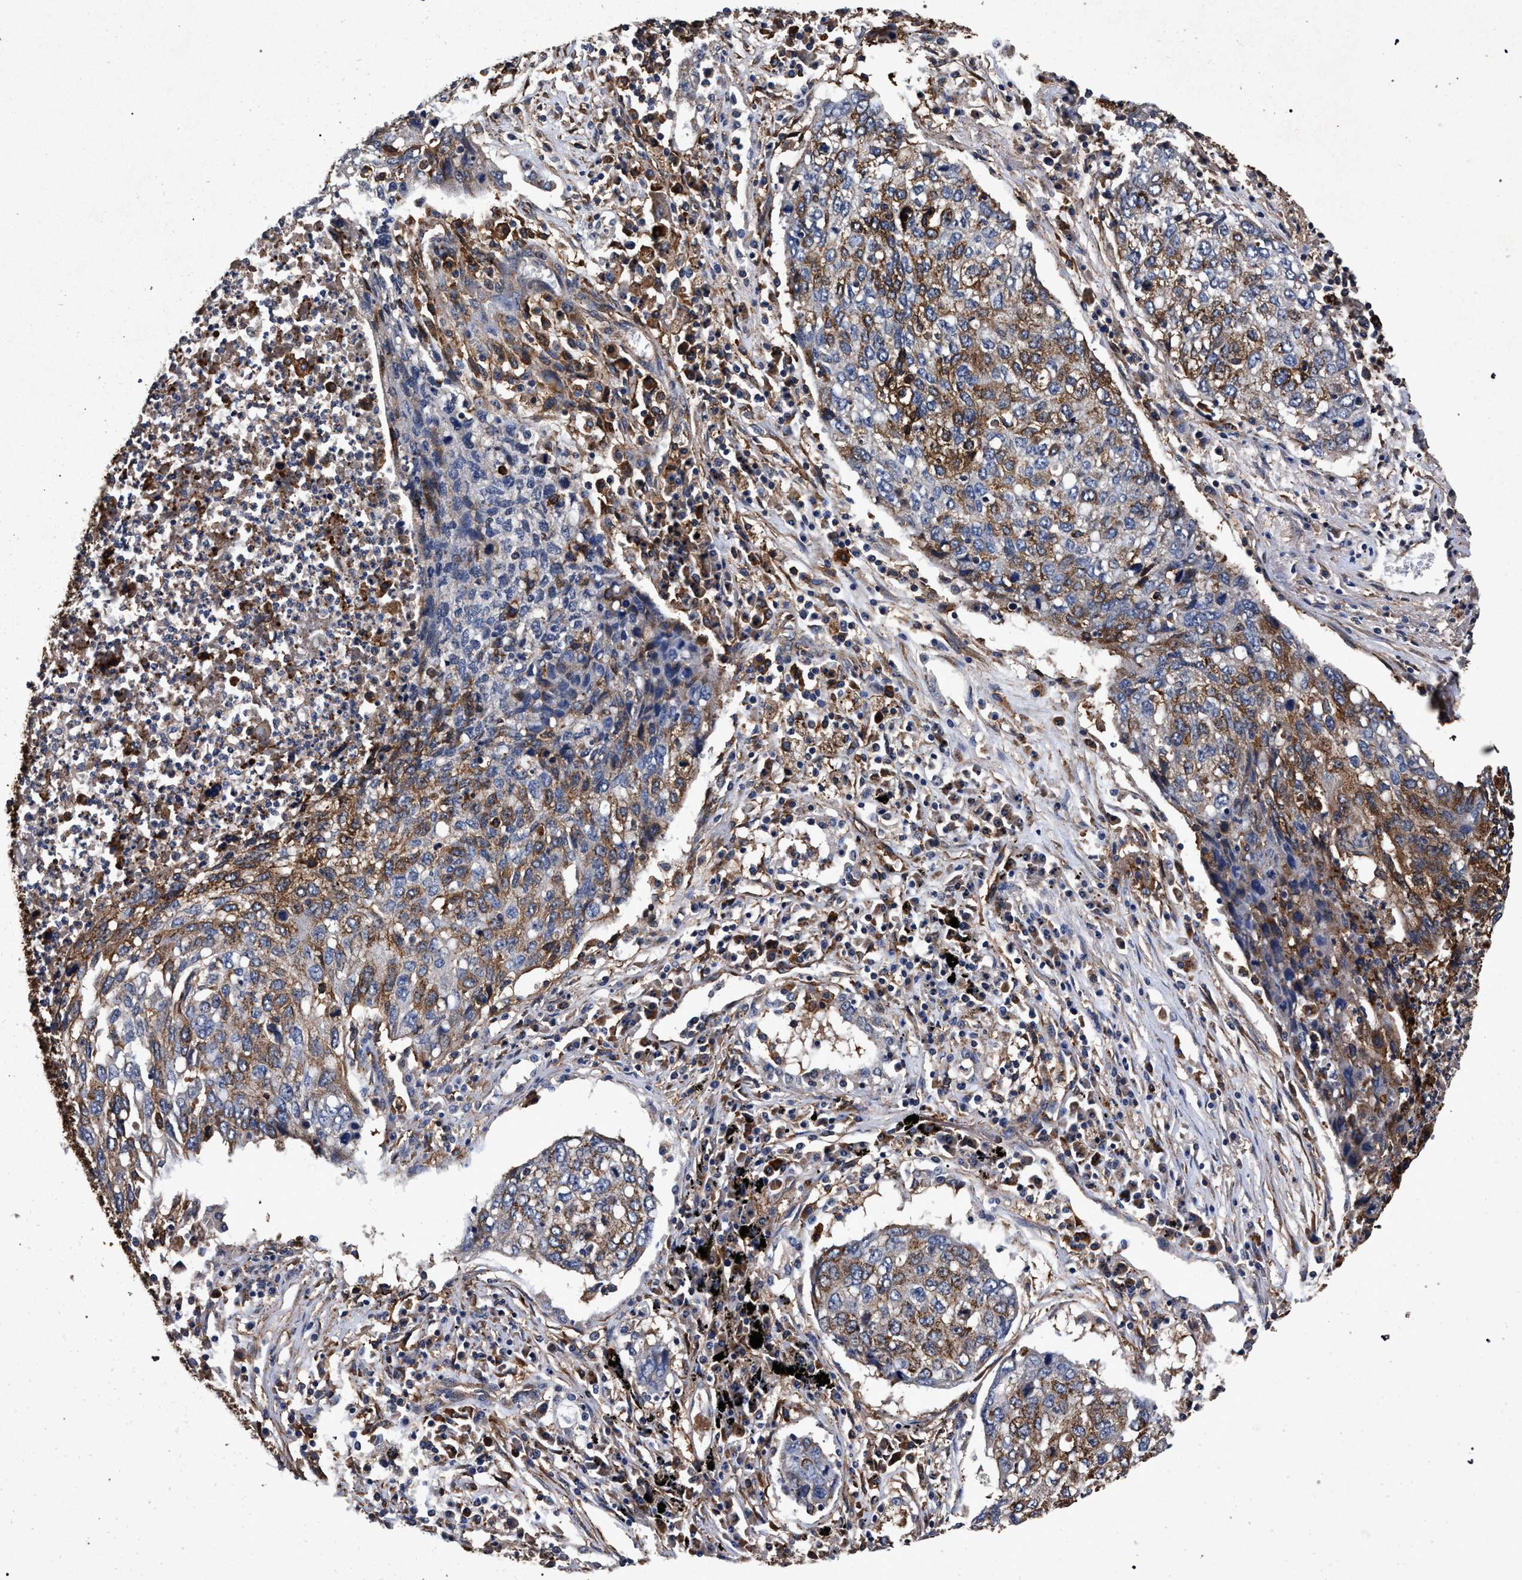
{"staining": {"intensity": "moderate", "quantity": "25%-75%", "location": "cytoplasmic/membranous"}, "tissue": "lung cancer", "cell_type": "Tumor cells", "image_type": "cancer", "snomed": [{"axis": "morphology", "description": "Squamous cell carcinoma, NOS"}, {"axis": "topography", "description": "Lung"}], "caption": "There is medium levels of moderate cytoplasmic/membranous positivity in tumor cells of lung squamous cell carcinoma, as demonstrated by immunohistochemical staining (brown color).", "gene": "MARCKS", "patient": {"sex": "female", "age": 63}}